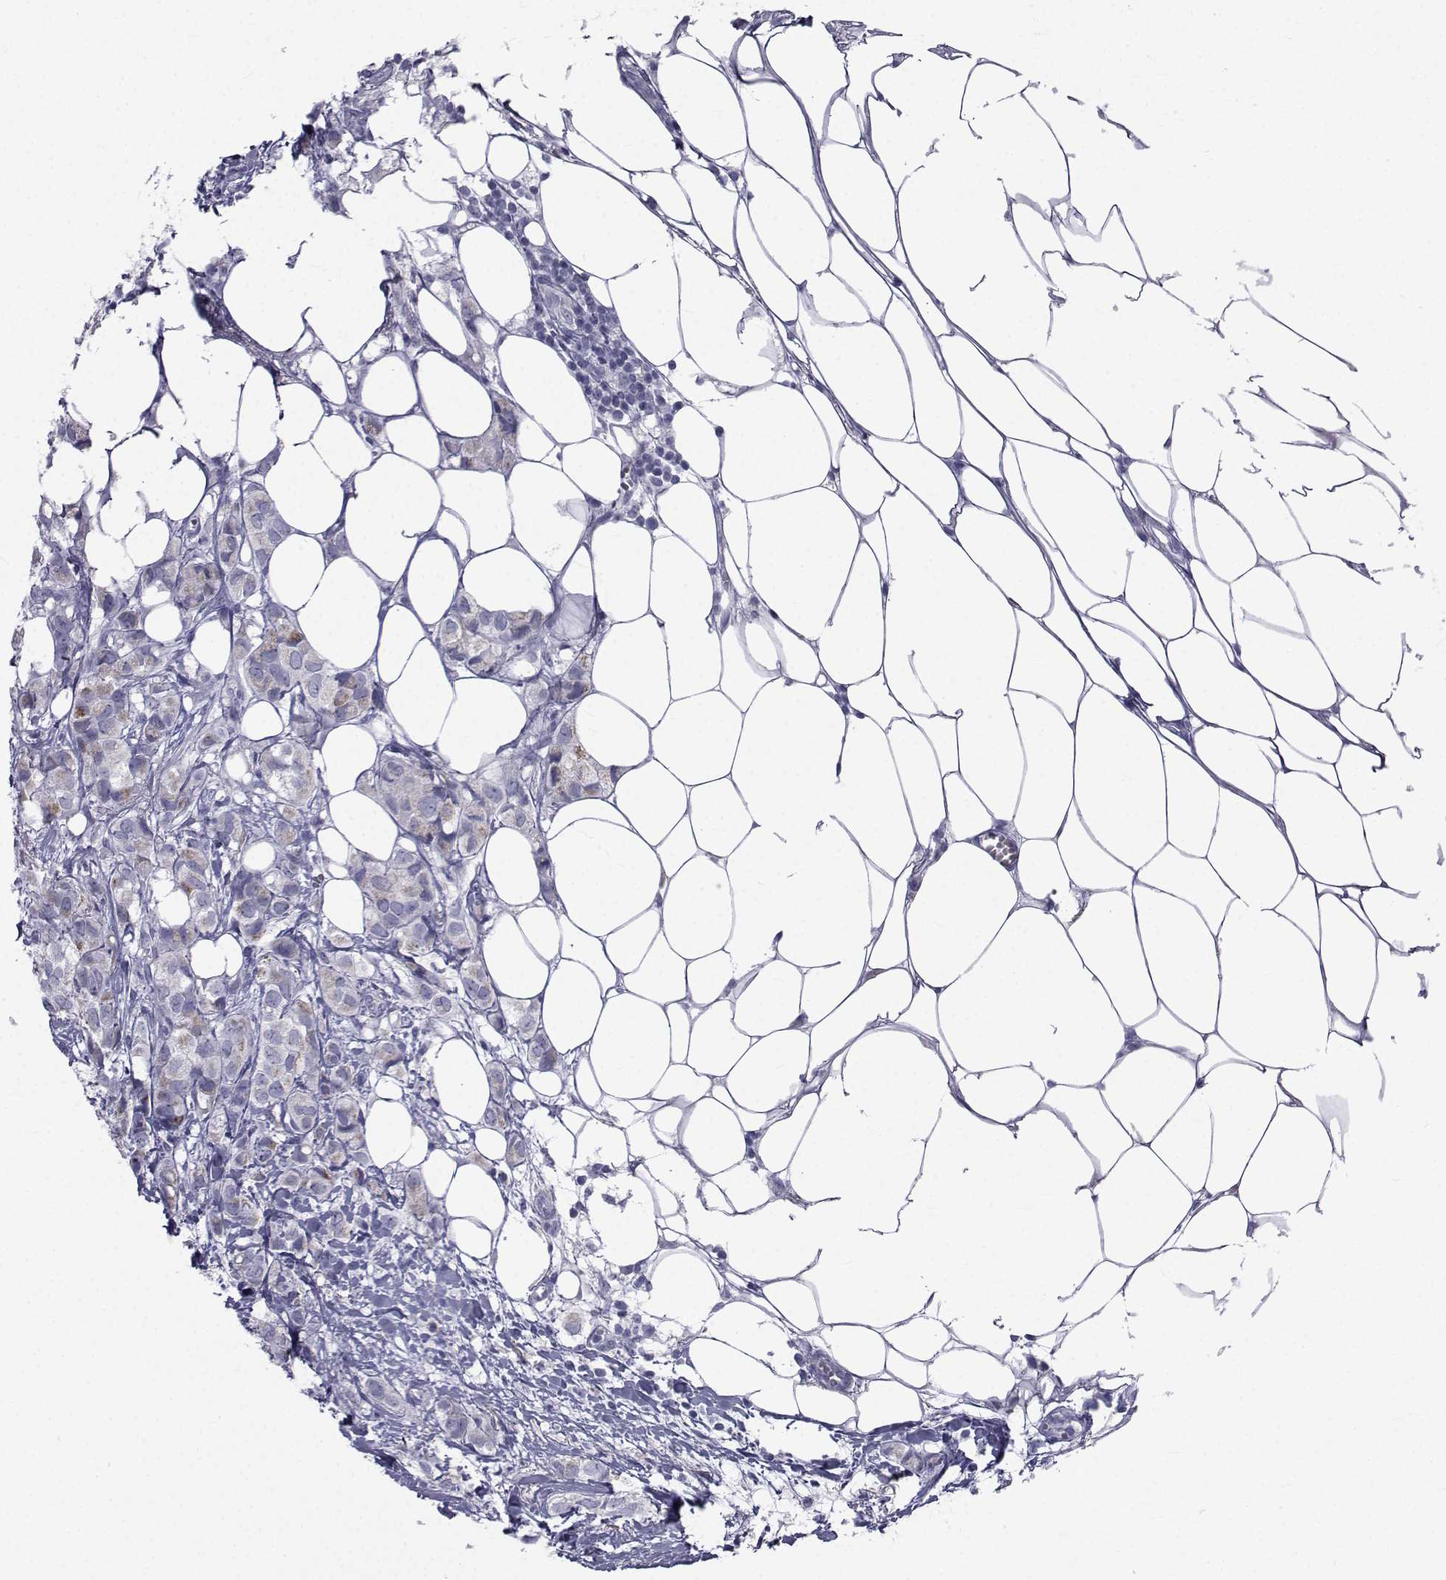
{"staining": {"intensity": "weak", "quantity": "<25%", "location": "cytoplasmic/membranous"}, "tissue": "breast cancer", "cell_type": "Tumor cells", "image_type": "cancer", "snomed": [{"axis": "morphology", "description": "Duct carcinoma"}, {"axis": "topography", "description": "Breast"}], "caption": "The photomicrograph demonstrates no significant expression in tumor cells of breast cancer.", "gene": "FDXR", "patient": {"sex": "female", "age": 85}}